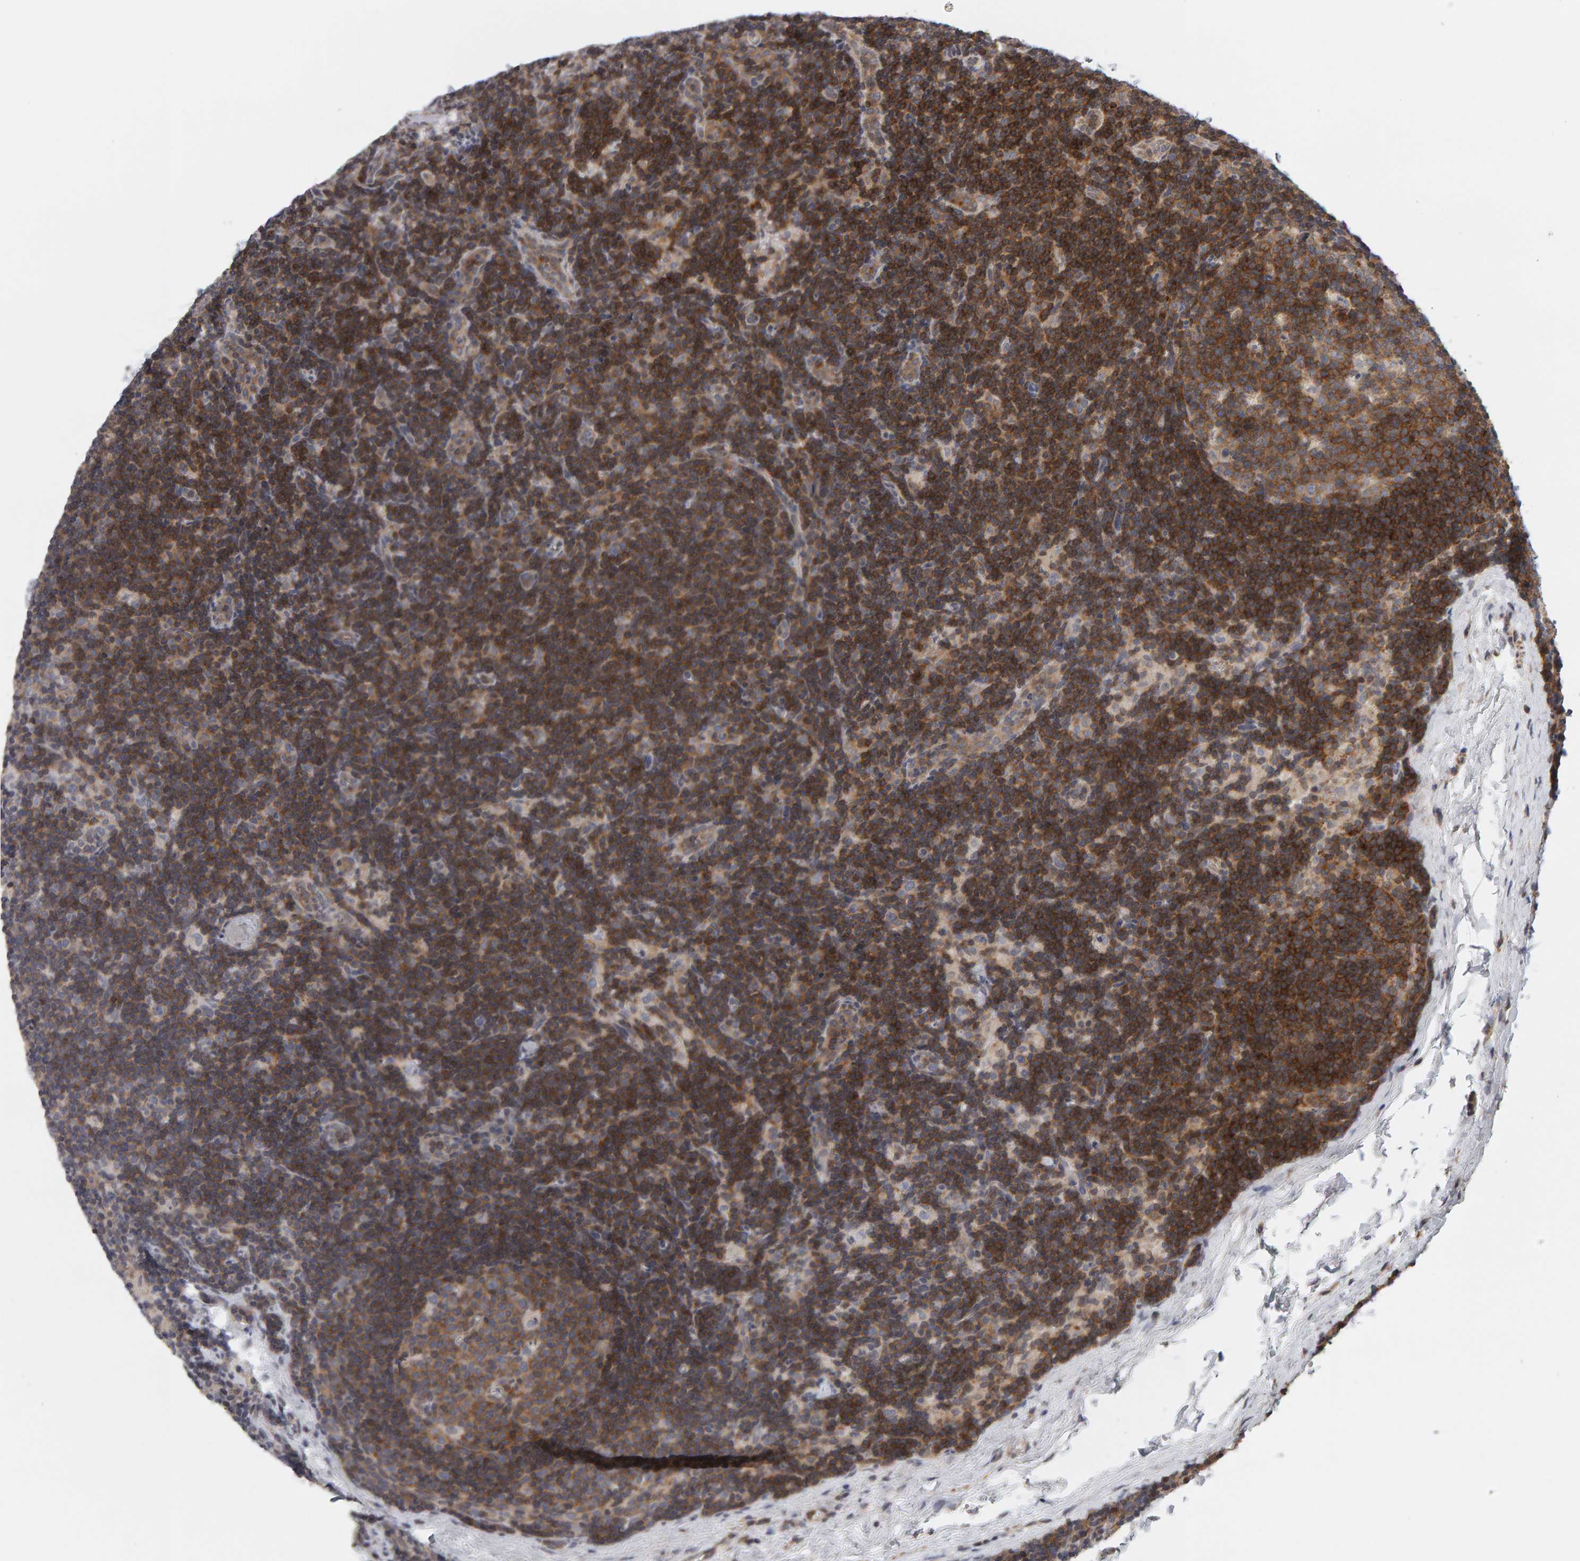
{"staining": {"intensity": "moderate", "quantity": "25%-75%", "location": "cytoplasmic/membranous"}, "tissue": "lymph node", "cell_type": "Germinal center cells", "image_type": "normal", "snomed": [{"axis": "morphology", "description": "Normal tissue, NOS"}, {"axis": "topography", "description": "Lymph node"}], "caption": "Protein expression analysis of normal lymph node exhibits moderate cytoplasmic/membranous expression in about 25%-75% of germinal center cells. (Brightfield microscopy of DAB IHC at high magnification).", "gene": "TEFM", "patient": {"sex": "female", "age": 22}}